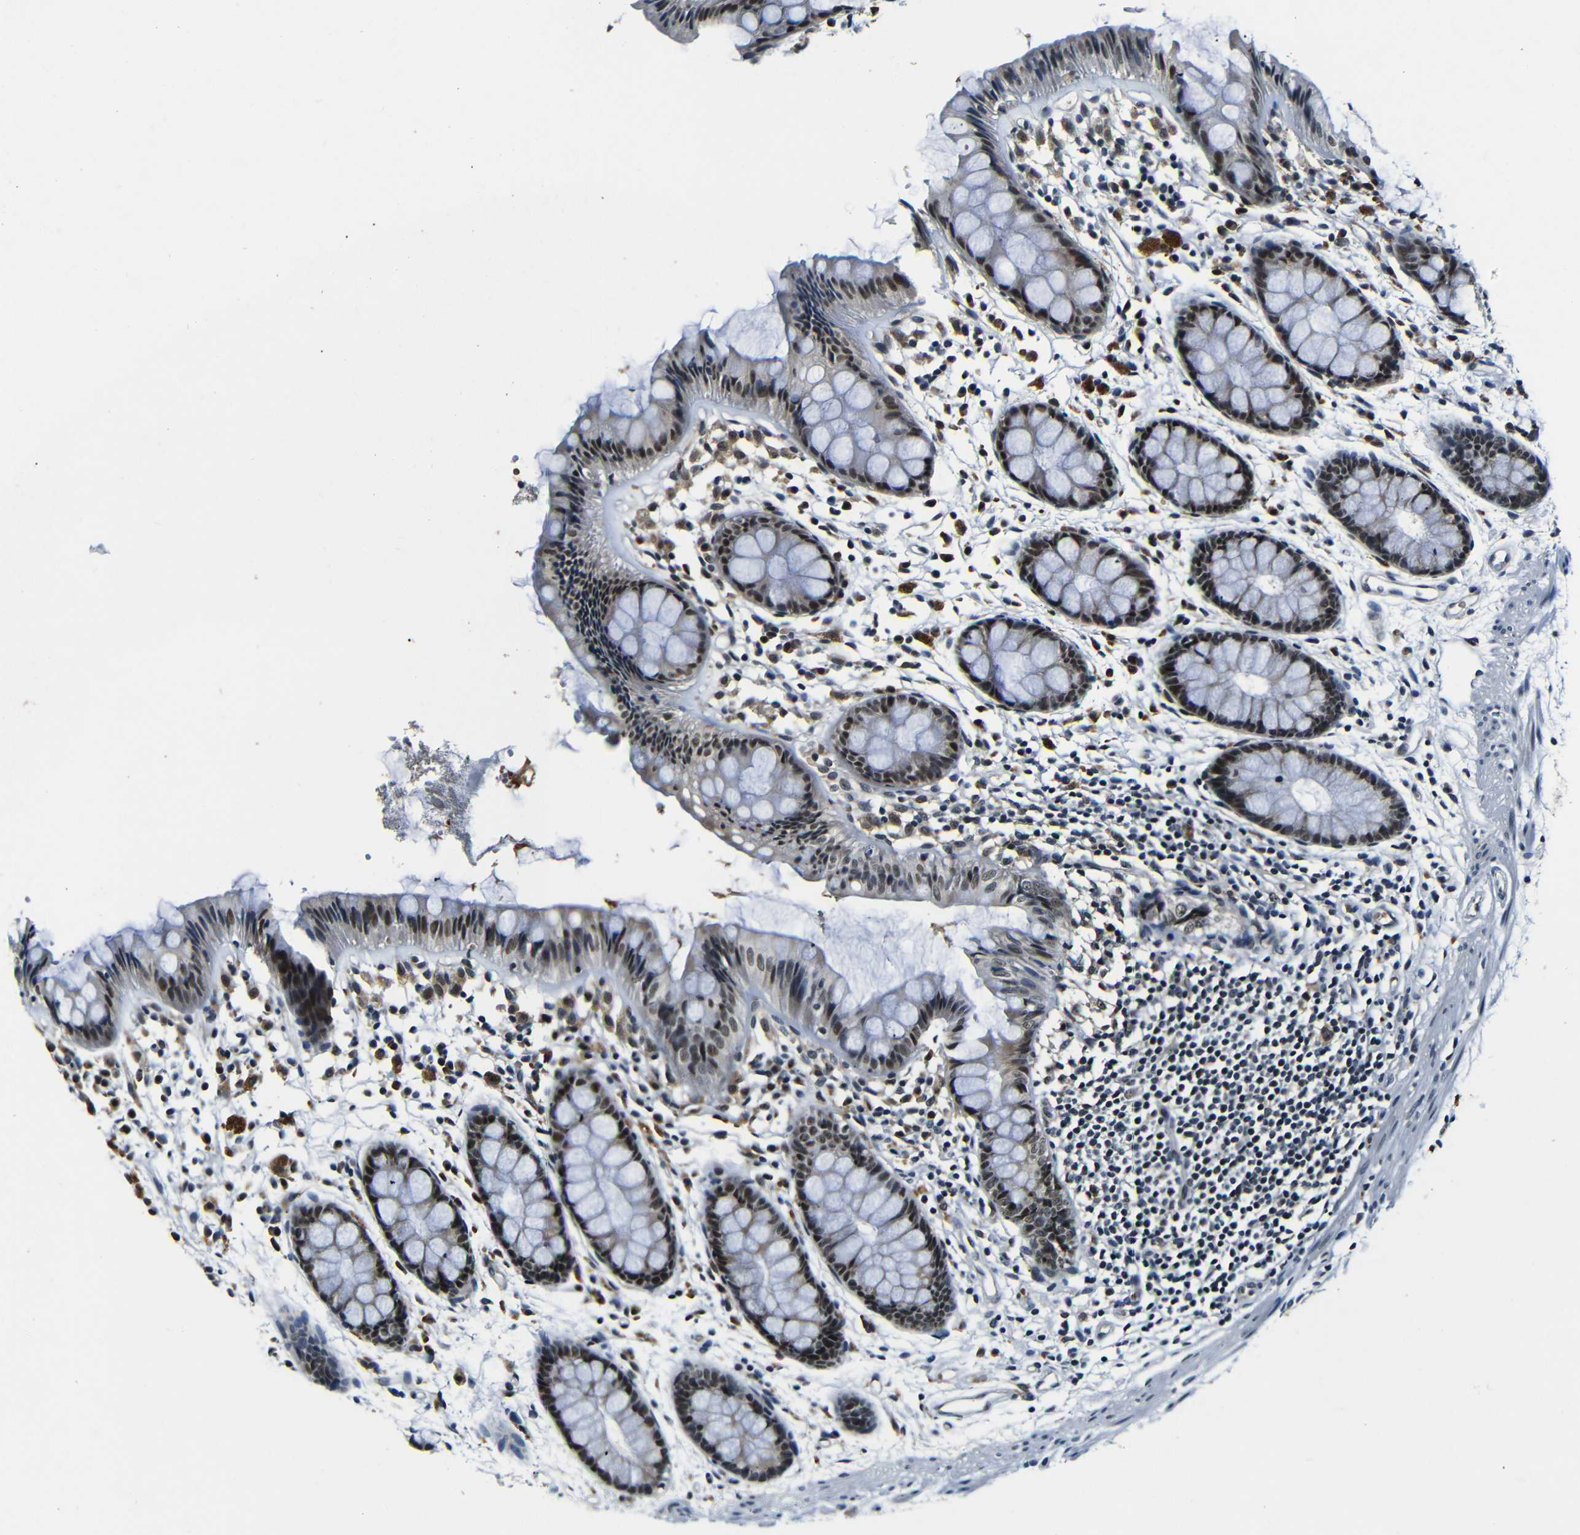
{"staining": {"intensity": "moderate", "quantity": ">75%", "location": "cytoplasmic/membranous,nuclear"}, "tissue": "rectum", "cell_type": "Glandular cells", "image_type": "normal", "snomed": [{"axis": "morphology", "description": "Normal tissue, NOS"}, {"axis": "topography", "description": "Rectum"}], "caption": "Brown immunohistochemical staining in normal human rectum shows moderate cytoplasmic/membranous,nuclear staining in approximately >75% of glandular cells.", "gene": "FOXD4L1", "patient": {"sex": "female", "age": 66}}